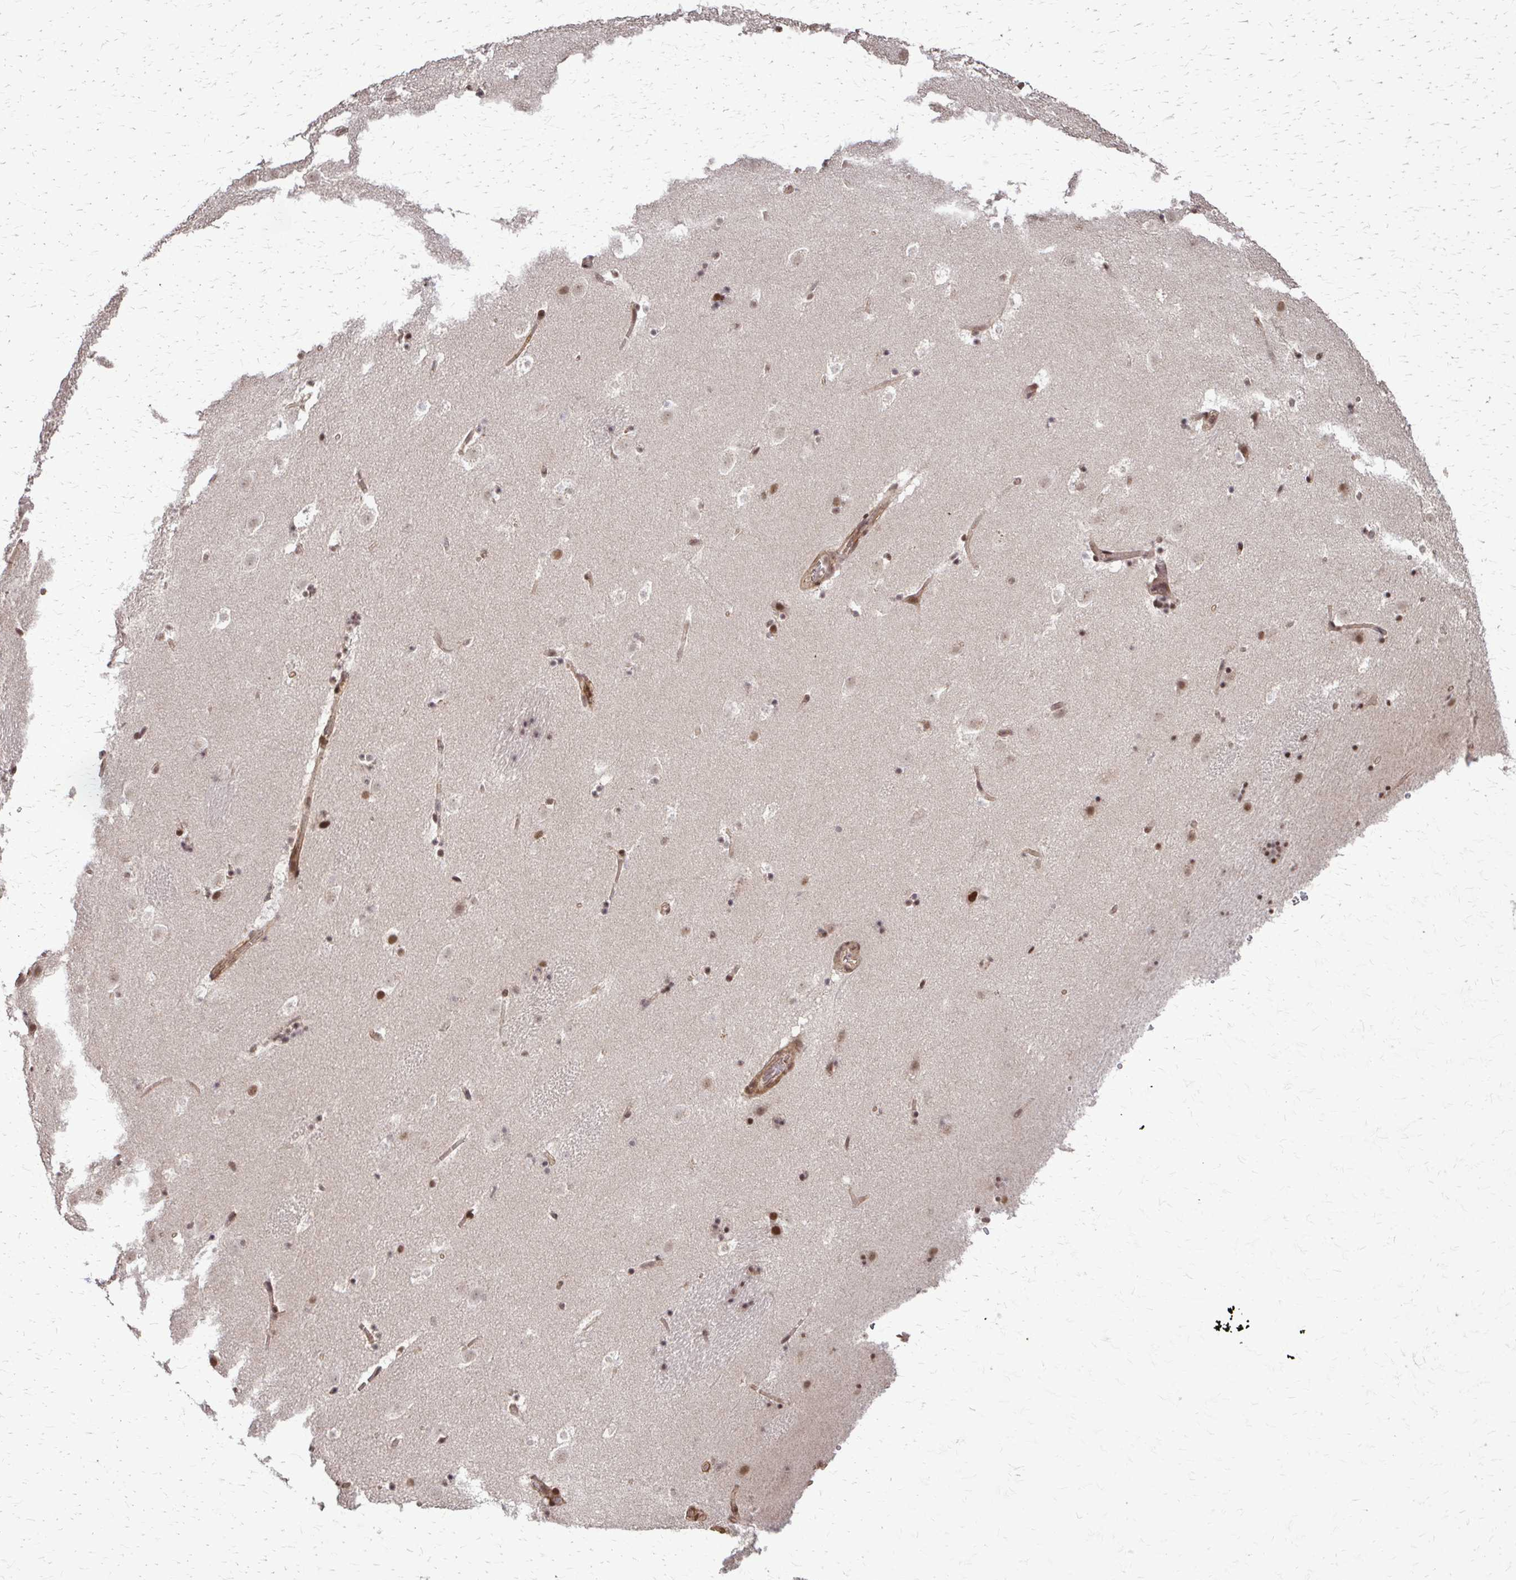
{"staining": {"intensity": "moderate", "quantity": ">75%", "location": "nuclear"}, "tissue": "caudate", "cell_type": "Glial cells", "image_type": "normal", "snomed": [{"axis": "morphology", "description": "Normal tissue, NOS"}, {"axis": "topography", "description": "Lateral ventricle wall"}], "caption": "Glial cells reveal moderate nuclear positivity in approximately >75% of cells in benign caudate.", "gene": "SS18", "patient": {"sex": "male", "age": 37}}